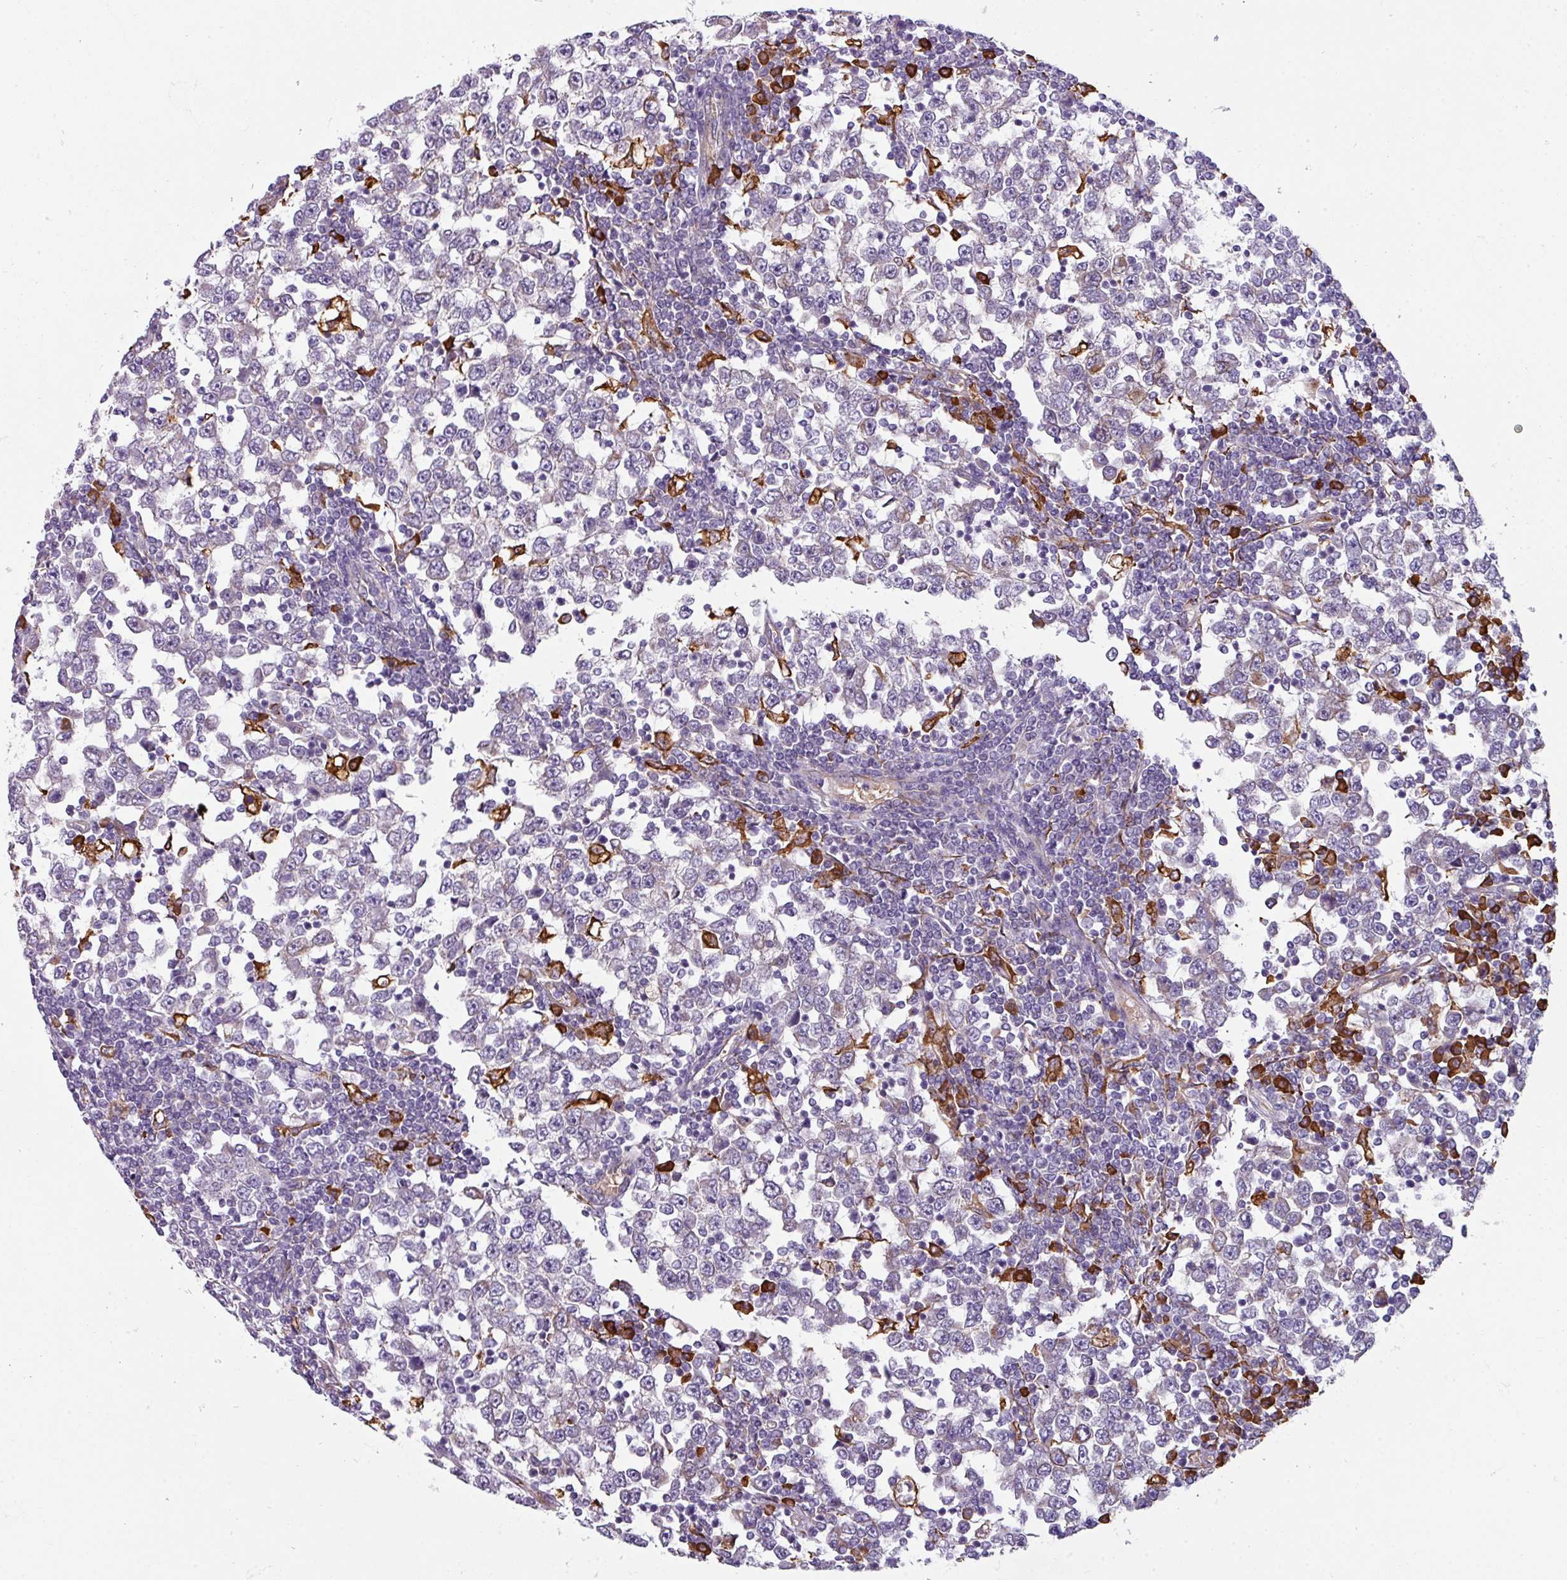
{"staining": {"intensity": "negative", "quantity": "none", "location": "none"}, "tissue": "testis cancer", "cell_type": "Tumor cells", "image_type": "cancer", "snomed": [{"axis": "morphology", "description": "Seminoma, NOS"}, {"axis": "topography", "description": "Testis"}], "caption": "Testis cancer was stained to show a protein in brown. There is no significant positivity in tumor cells. The staining was performed using DAB (3,3'-diaminobenzidine) to visualize the protein expression in brown, while the nuclei were stained in blue with hematoxylin (Magnification: 20x).", "gene": "BUD23", "patient": {"sex": "male", "age": 65}}